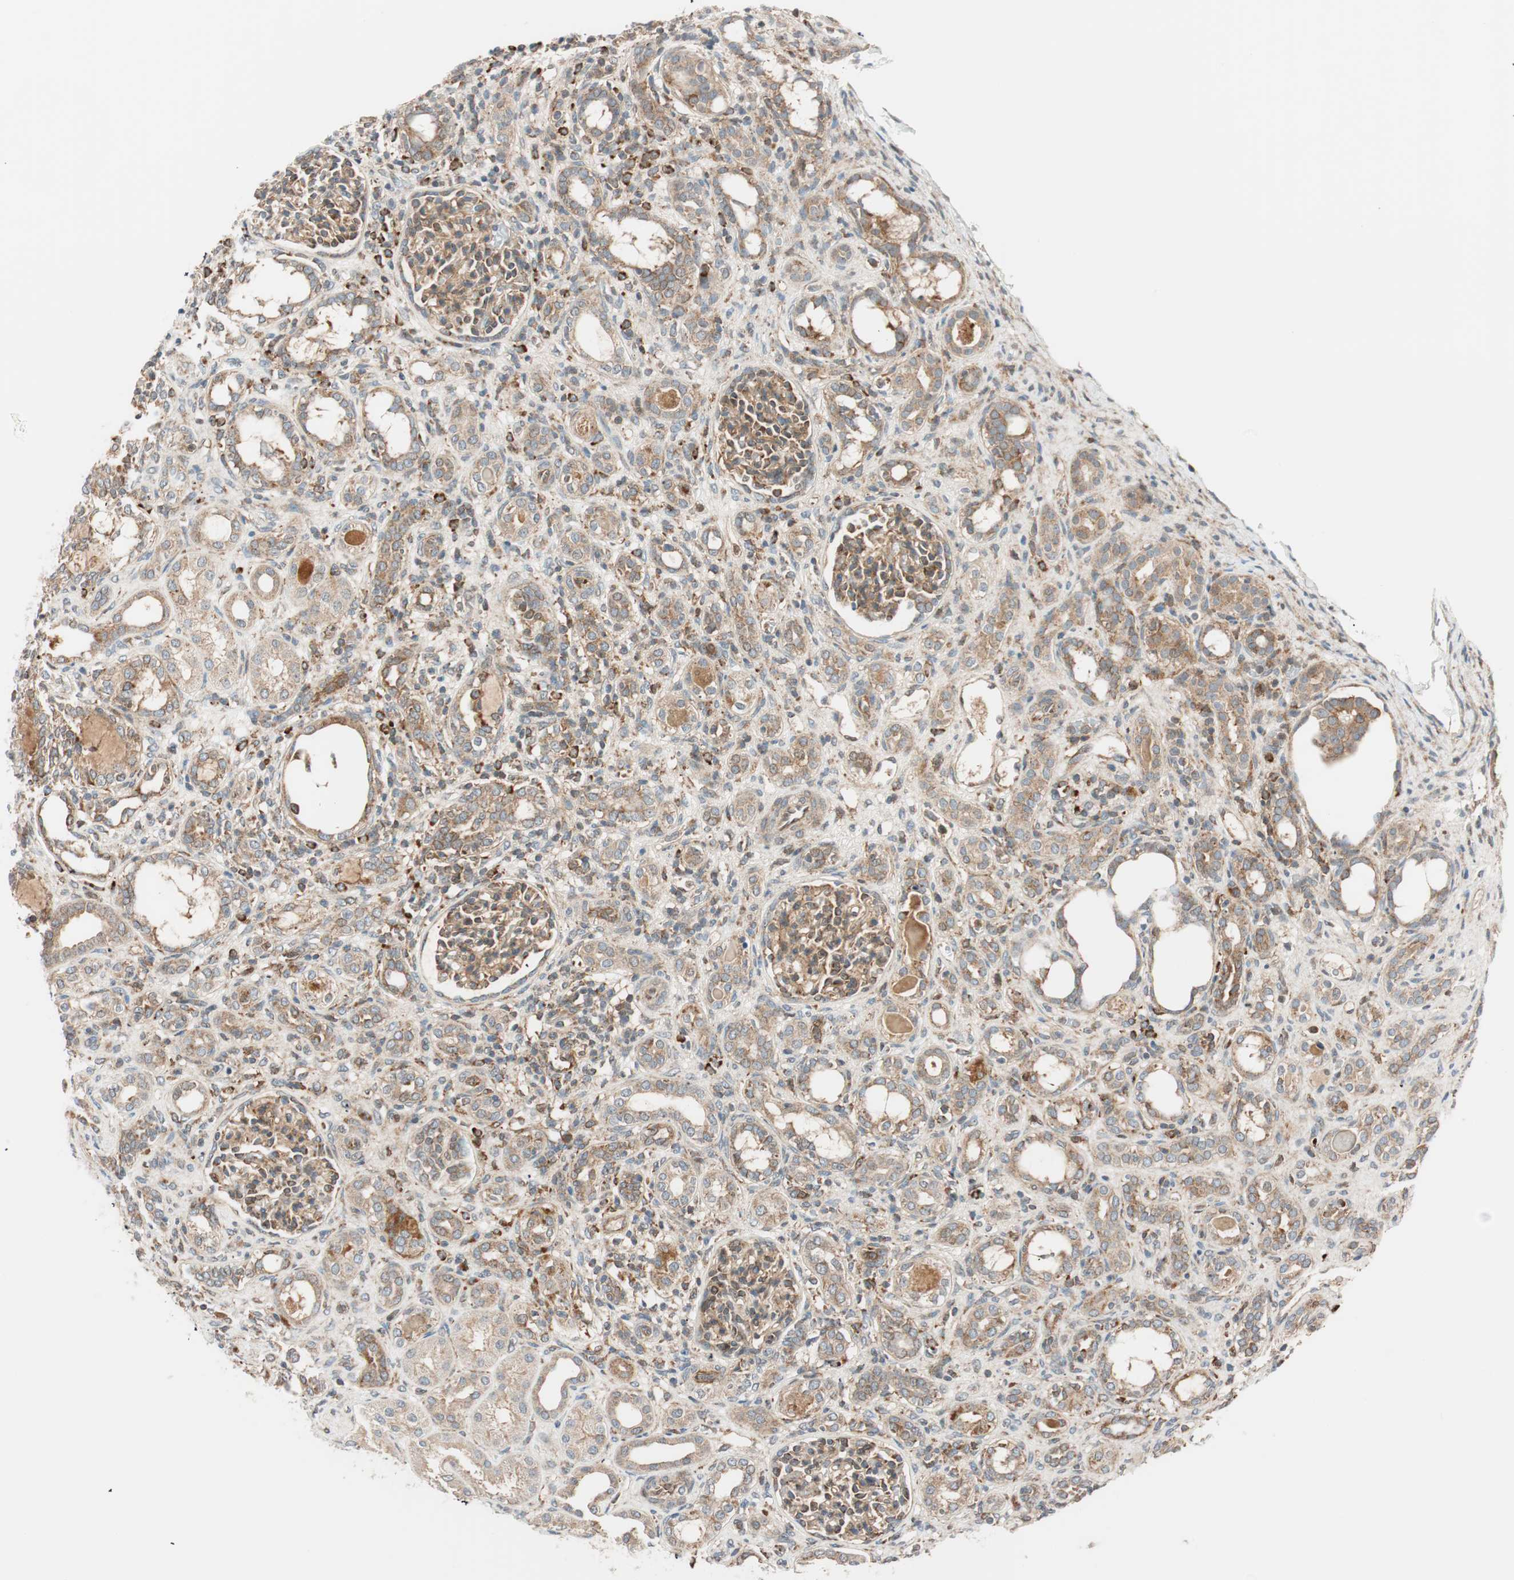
{"staining": {"intensity": "moderate", "quantity": ">75%", "location": "cytoplasmic/membranous"}, "tissue": "kidney", "cell_type": "Cells in glomeruli", "image_type": "normal", "snomed": [{"axis": "morphology", "description": "Normal tissue, NOS"}, {"axis": "topography", "description": "Kidney"}], "caption": "Cells in glomeruli exhibit moderate cytoplasmic/membranous staining in about >75% of cells in benign kidney. The staining was performed using DAB (3,3'-diaminobenzidine) to visualize the protein expression in brown, while the nuclei were stained in blue with hematoxylin (Magnification: 20x).", "gene": "ABI1", "patient": {"sex": "male", "age": 7}}